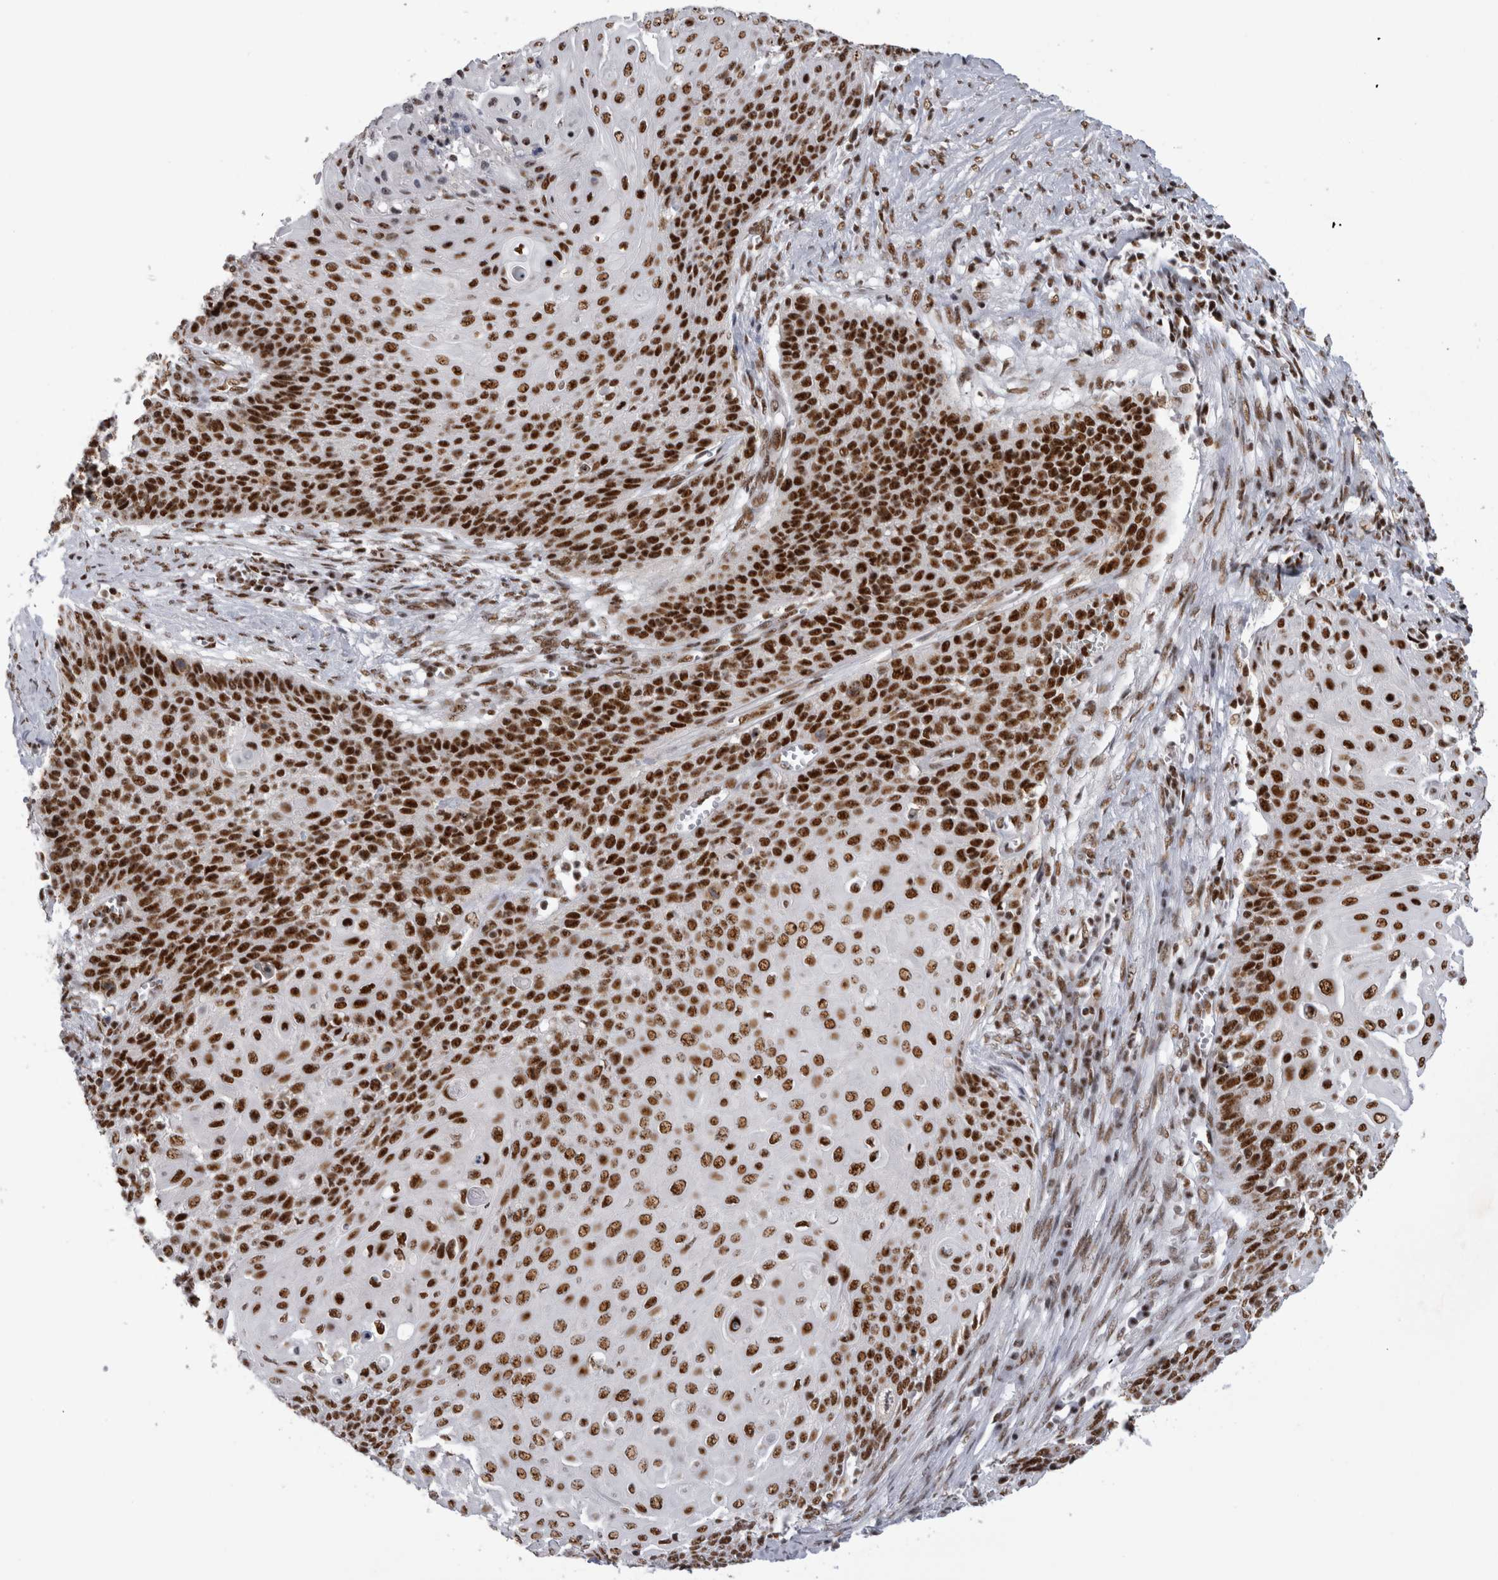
{"staining": {"intensity": "strong", "quantity": ">75%", "location": "nuclear"}, "tissue": "cervical cancer", "cell_type": "Tumor cells", "image_type": "cancer", "snomed": [{"axis": "morphology", "description": "Squamous cell carcinoma, NOS"}, {"axis": "topography", "description": "Cervix"}], "caption": "About >75% of tumor cells in cervical cancer demonstrate strong nuclear protein positivity as visualized by brown immunohistochemical staining.", "gene": "CDK11A", "patient": {"sex": "female", "age": 39}}